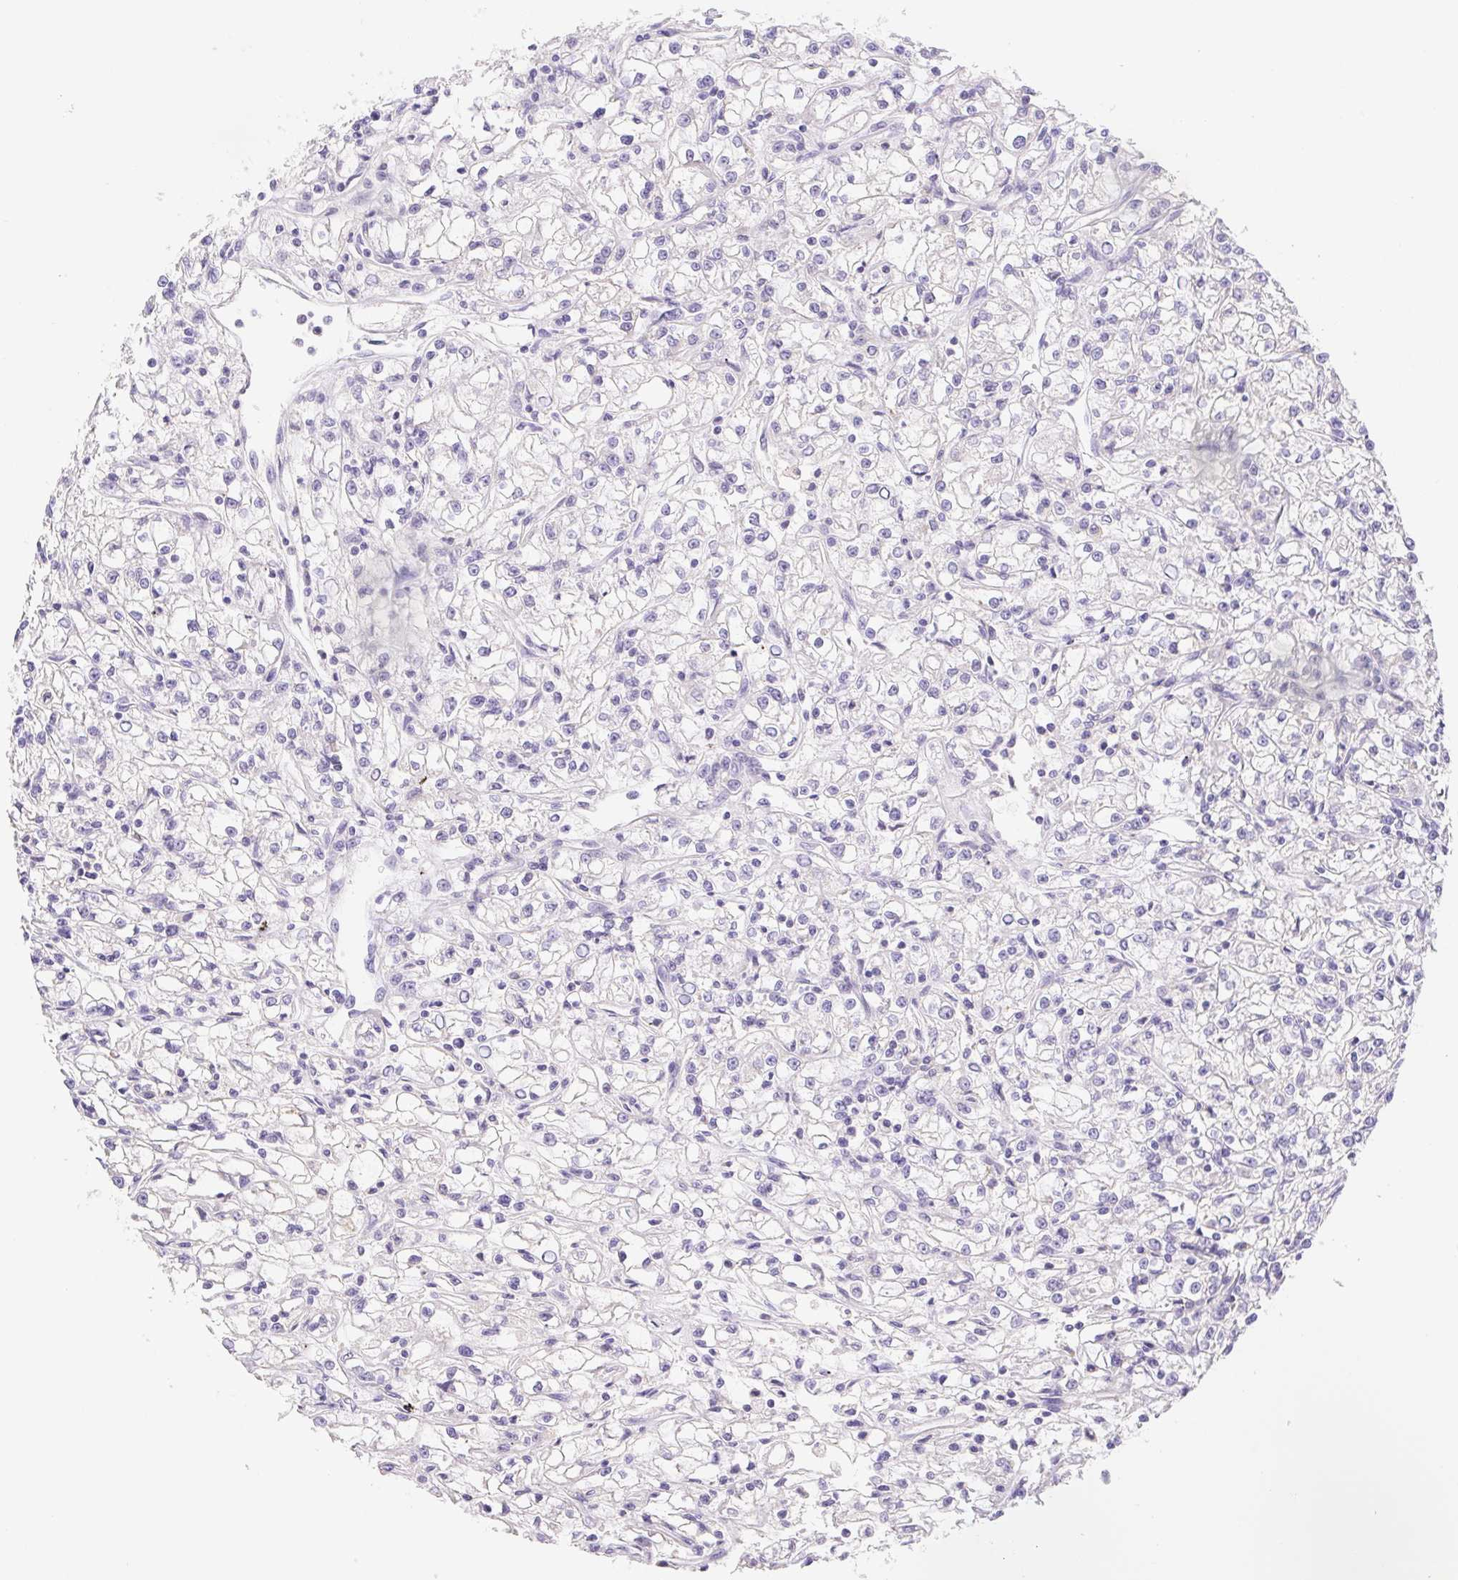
{"staining": {"intensity": "negative", "quantity": "none", "location": "none"}, "tissue": "renal cancer", "cell_type": "Tumor cells", "image_type": "cancer", "snomed": [{"axis": "morphology", "description": "Adenocarcinoma, NOS"}, {"axis": "topography", "description": "Kidney"}], "caption": "Tumor cells show no significant protein positivity in adenocarcinoma (renal). (DAB (3,3'-diaminobenzidine) immunohistochemistry (IHC) visualized using brightfield microscopy, high magnification).", "gene": "FKBP6", "patient": {"sex": "female", "age": 59}}